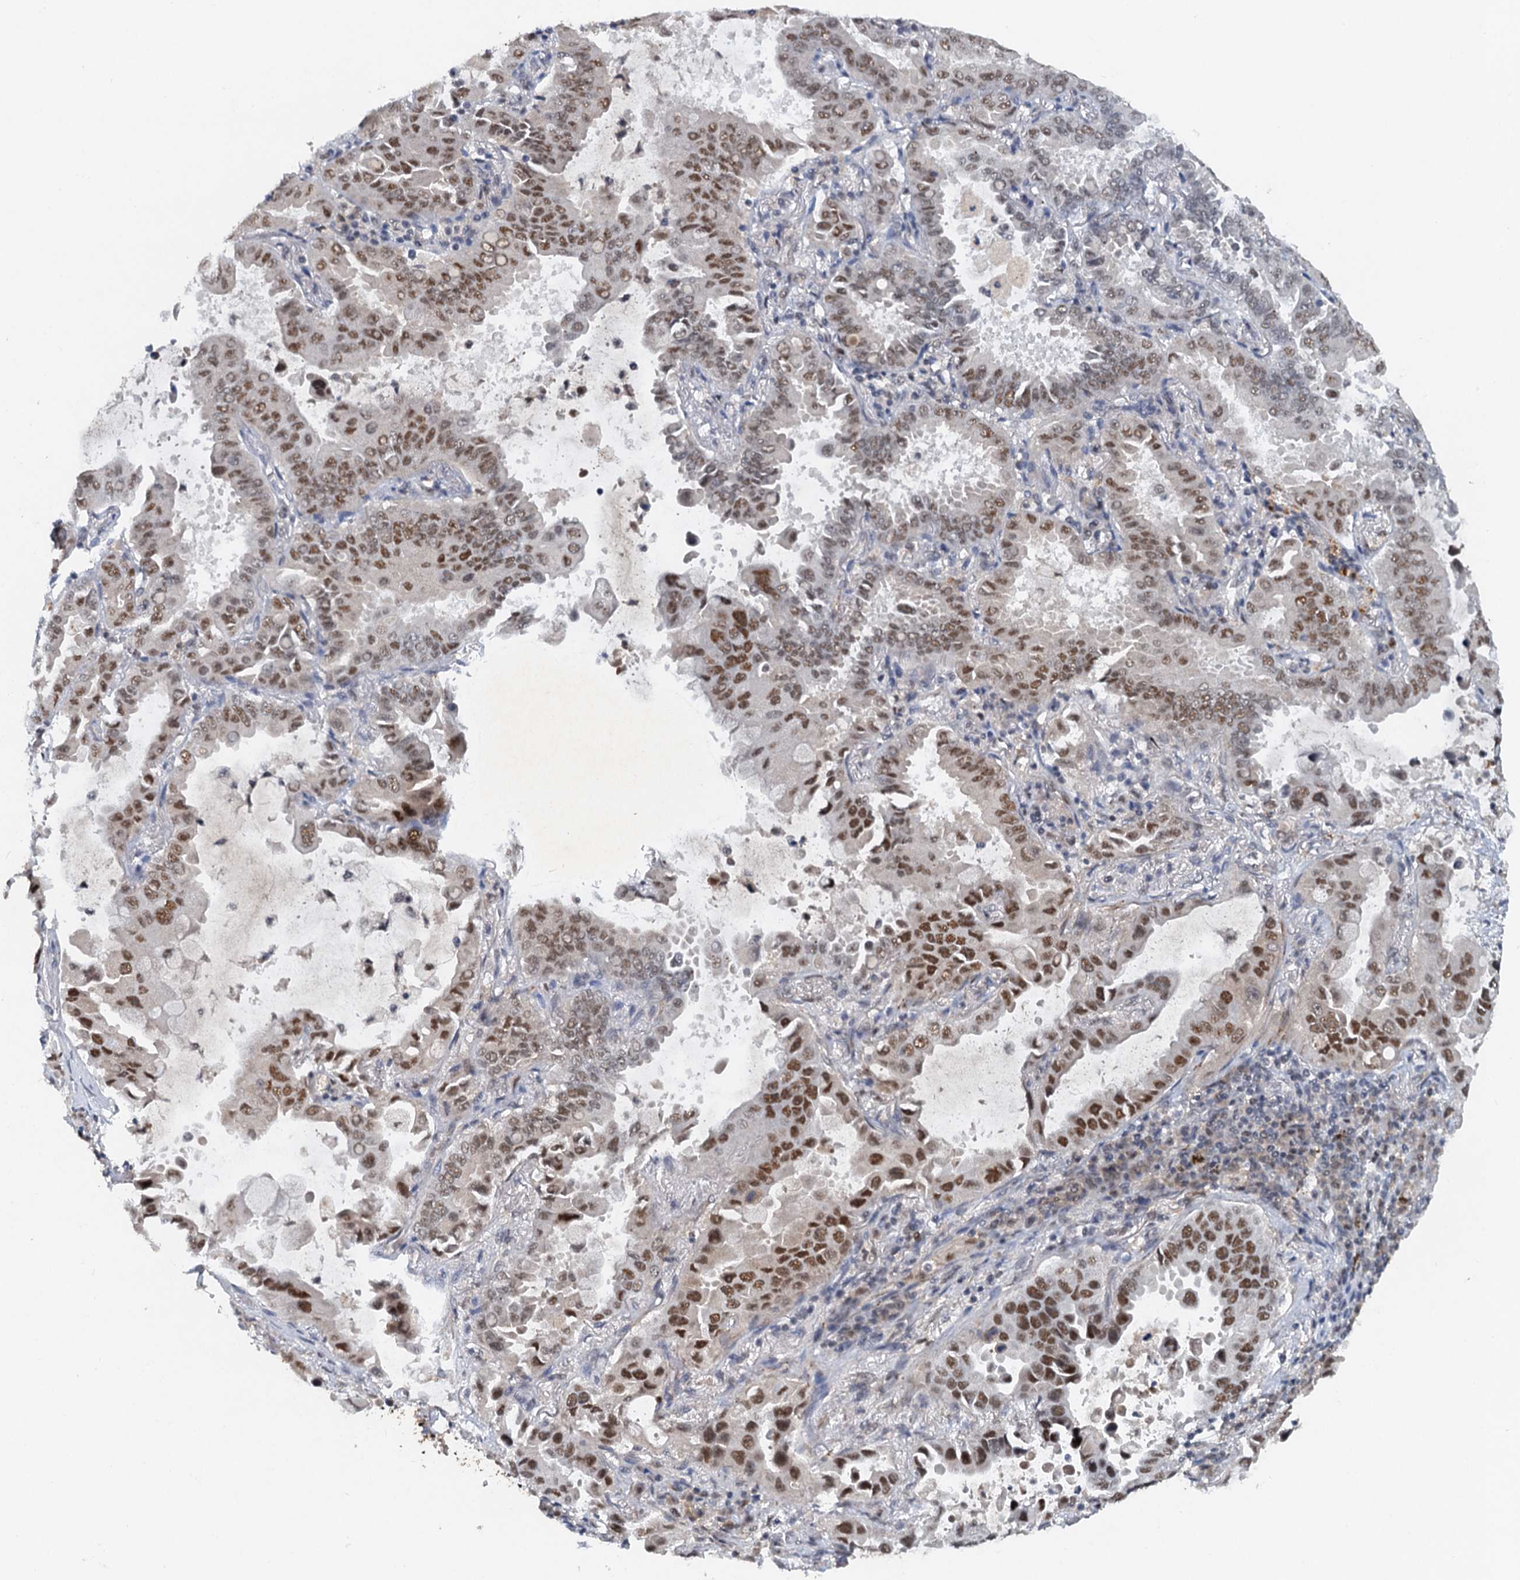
{"staining": {"intensity": "moderate", "quantity": ">75%", "location": "nuclear"}, "tissue": "lung cancer", "cell_type": "Tumor cells", "image_type": "cancer", "snomed": [{"axis": "morphology", "description": "Adenocarcinoma, NOS"}, {"axis": "topography", "description": "Lung"}], "caption": "An immunohistochemistry photomicrograph of tumor tissue is shown. Protein staining in brown shows moderate nuclear positivity in lung adenocarcinoma within tumor cells.", "gene": "CSTF3", "patient": {"sex": "male", "age": 64}}